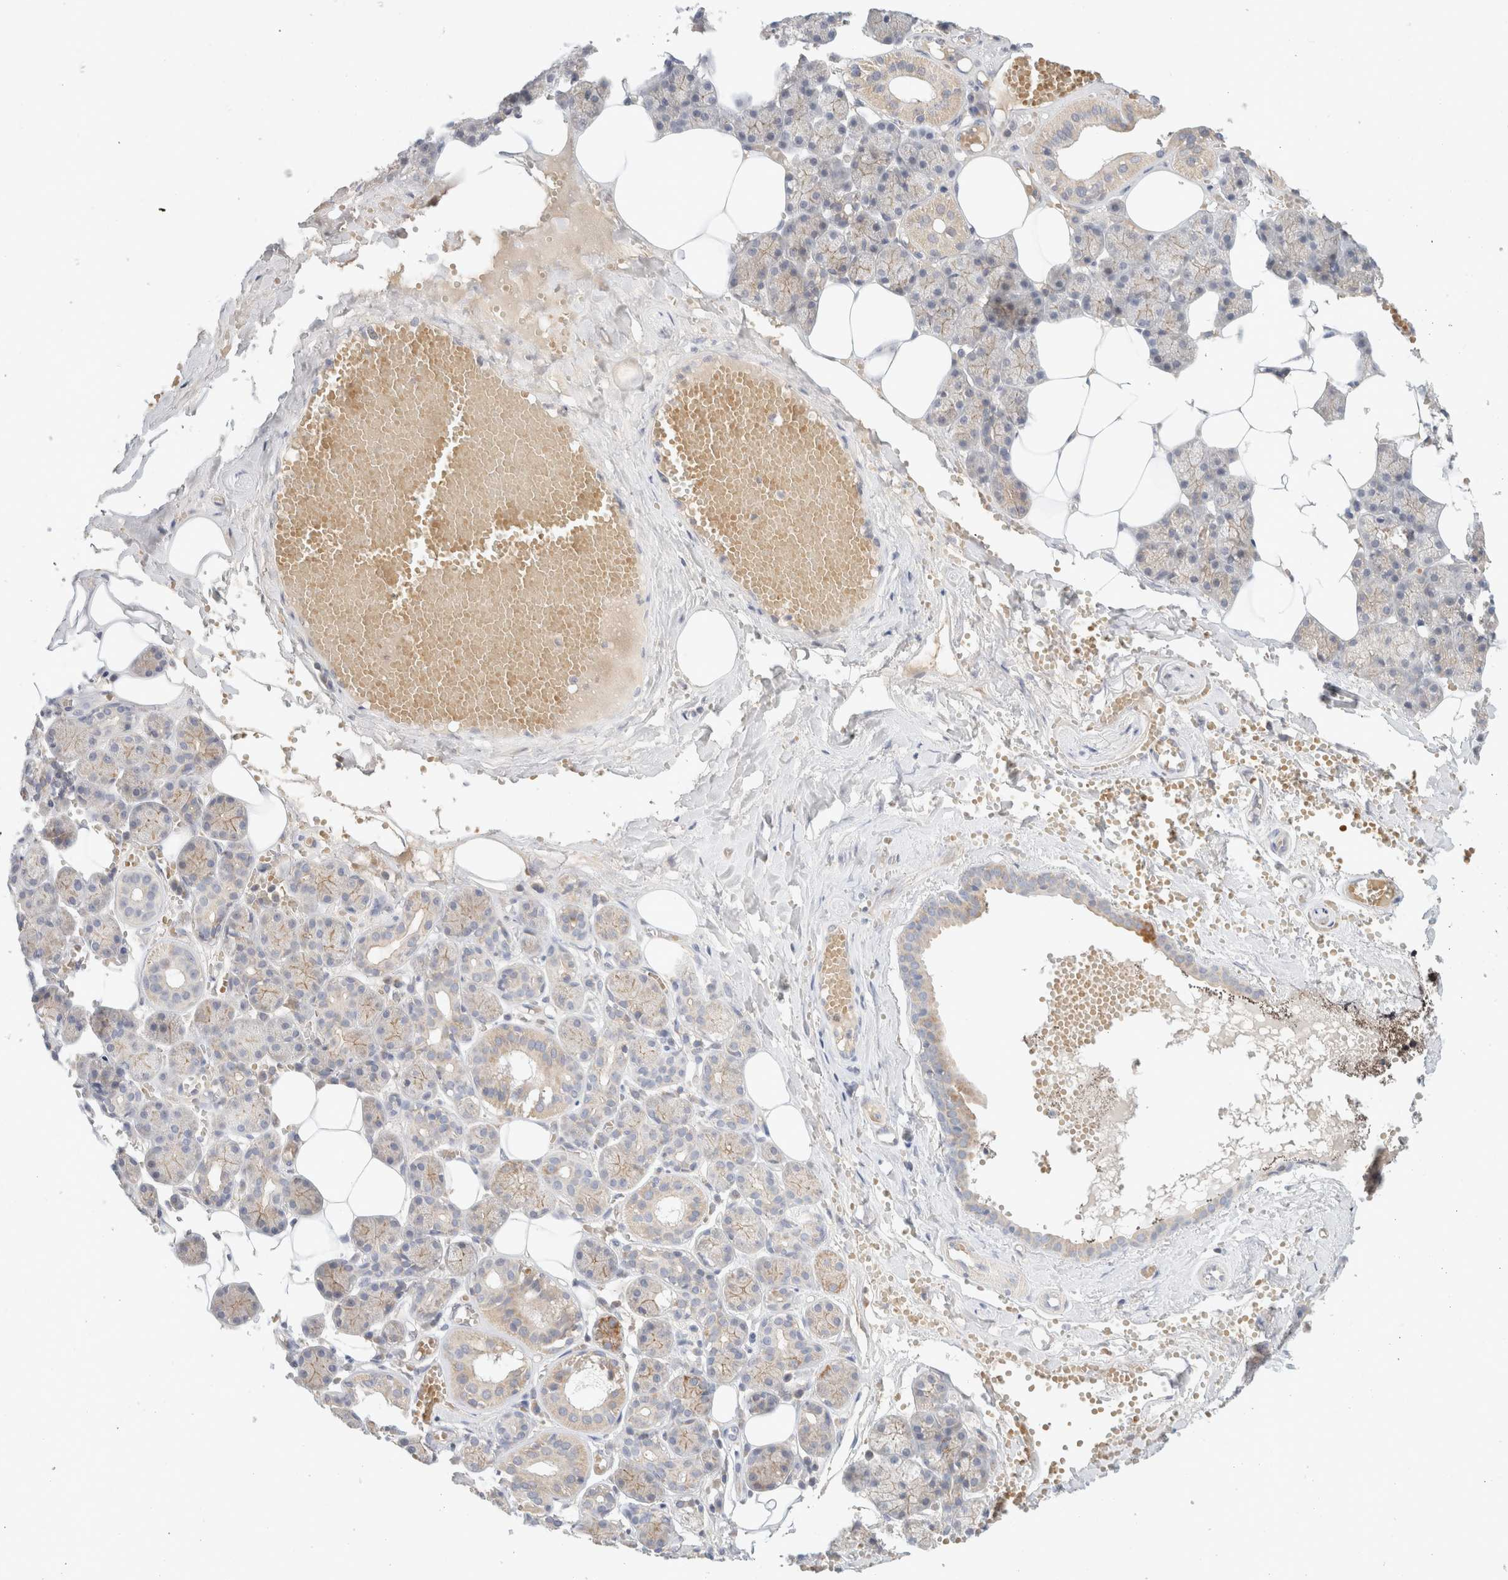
{"staining": {"intensity": "weak", "quantity": "25%-75%", "location": "cytoplasmic/membranous"}, "tissue": "salivary gland", "cell_type": "Glandular cells", "image_type": "normal", "snomed": [{"axis": "morphology", "description": "Normal tissue, NOS"}, {"axis": "topography", "description": "Salivary gland"}], "caption": "High-magnification brightfield microscopy of benign salivary gland stained with DAB (brown) and counterstained with hematoxylin (blue). glandular cells exhibit weak cytoplasmic/membranous positivity is present in about25%-75% of cells.", "gene": "MRM3", "patient": {"sex": "male", "age": 62}}